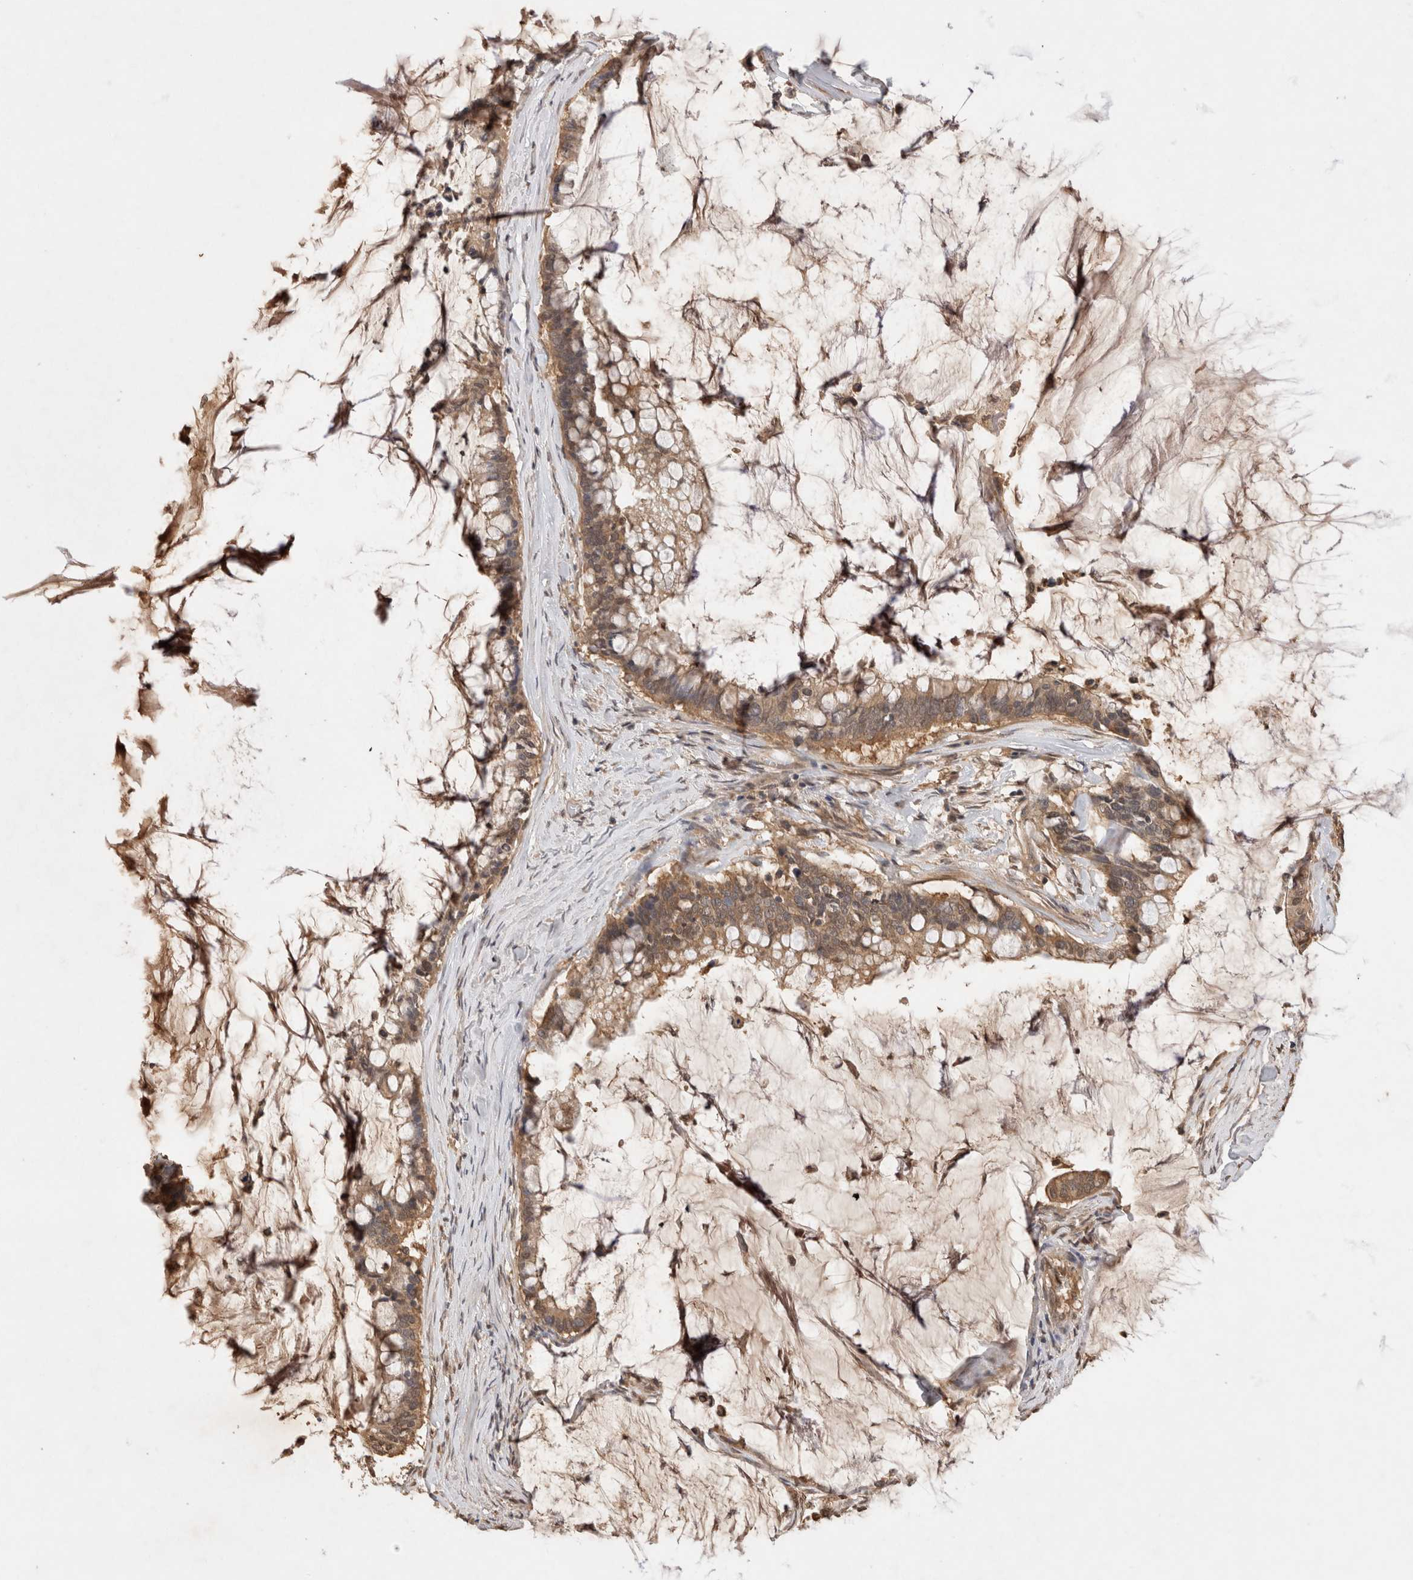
{"staining": {"intensity": "moderate", "quantity": ">75%", "location": "cytoplasmic/membranous"}, "tissue": "pancreatic cancer", "cell_type": "Tumor cells", "image_type": "cancer", "snomed": [{"axis": "morphology", "description": "Adenocarcinoma, NOS"}, {"axis": "topography", "description": "Pancreas"}], "caption": "Immunohistochemistry of human pancreatic adenocarcinoma exhibits medium levels of moderate cytoplasmic/membranous expression in approximately >75% of tumor cells.", "gene": "PRMT3", "patient": {"sex": "male", "age": 41}}